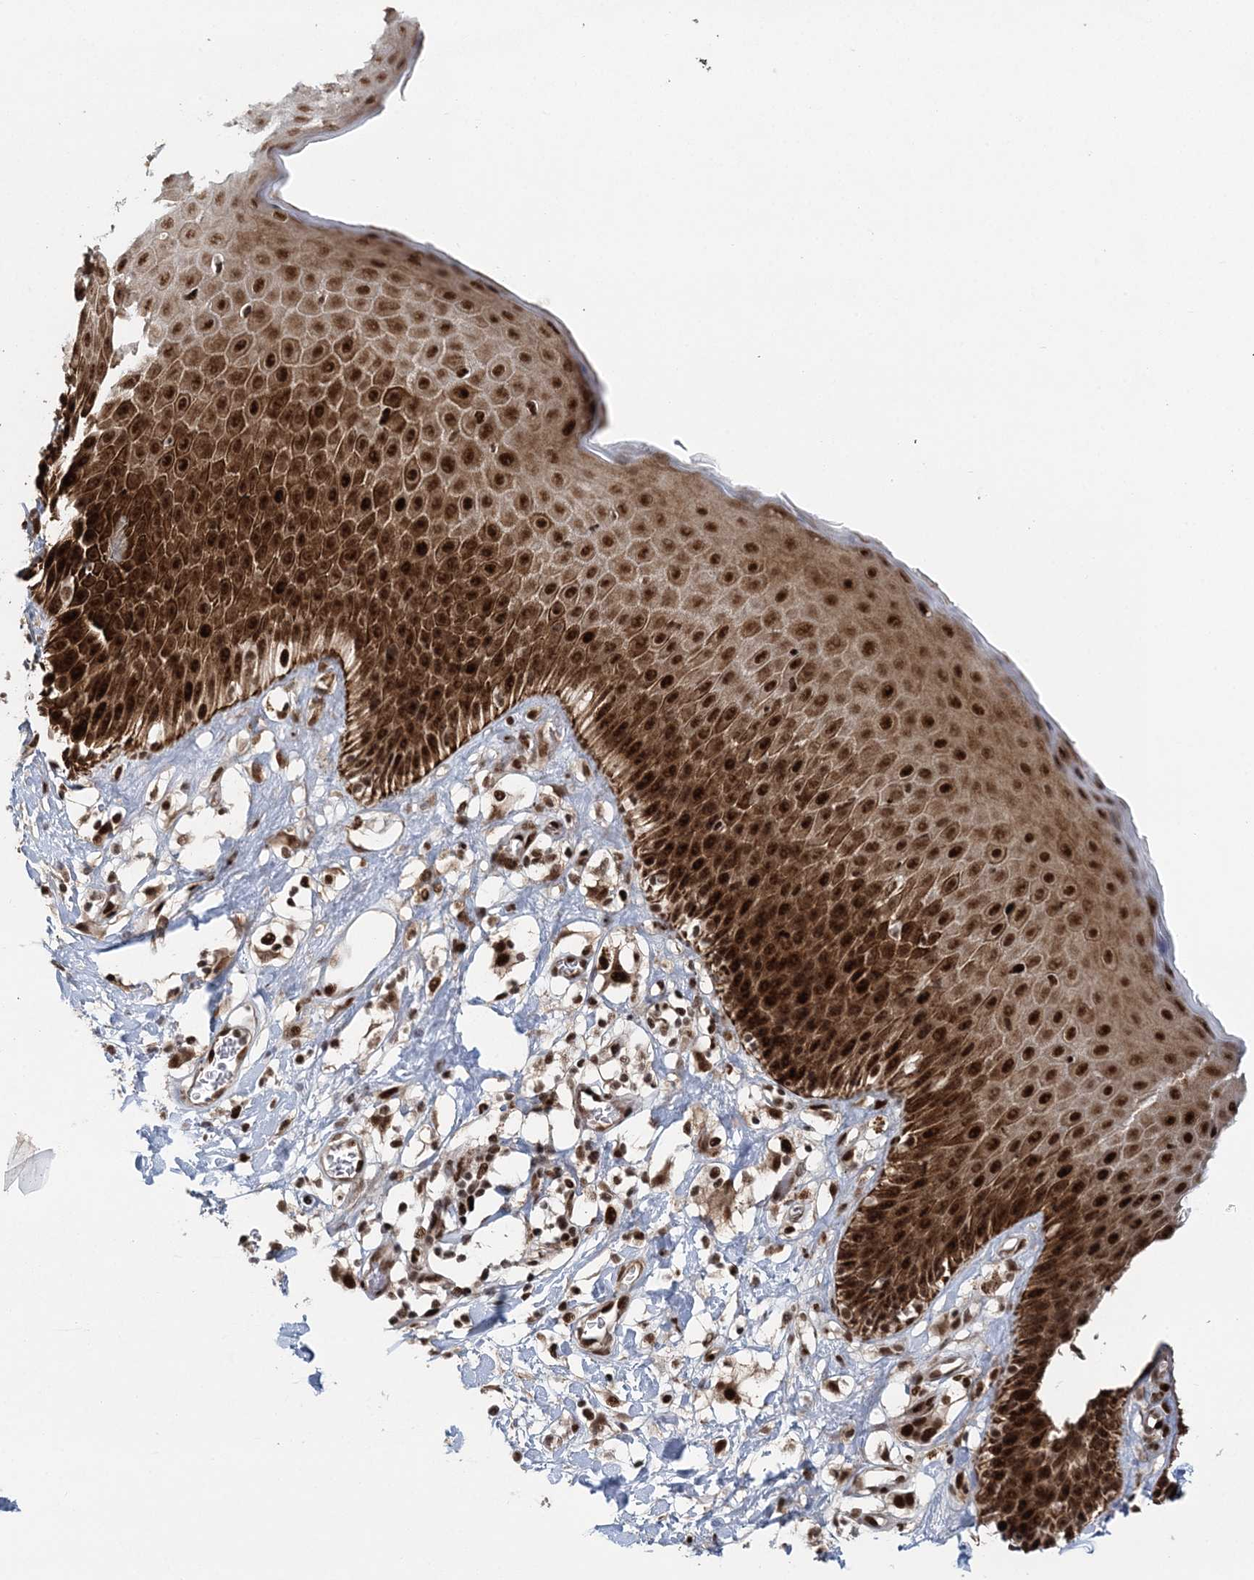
{"staining": {"intensity": "strong", "quantity": ">75%", "location": "cytoplasmic/membranous,nuclear"}, "tissue": "skin", "cell_type": "Epidermal cells", "image_type": "normal", "snomed": [{"axis": "morphology", "description": "Normal tissue, NOS"}, {"axis": "topography", "description": "Vulva"}], "caption": "Strong cytoplasmic/membranous,nuclear protein positivity is seen in about >75% of epidermal cells in skin. The protein is stained brown, and the nuclei are stained in blue (DAB (3,3'-diaminobenzidine) IHC with brightfield microscopy, high magnification).", "gene": "CWC22", "patient": {"sex": "female", "age": 68}}